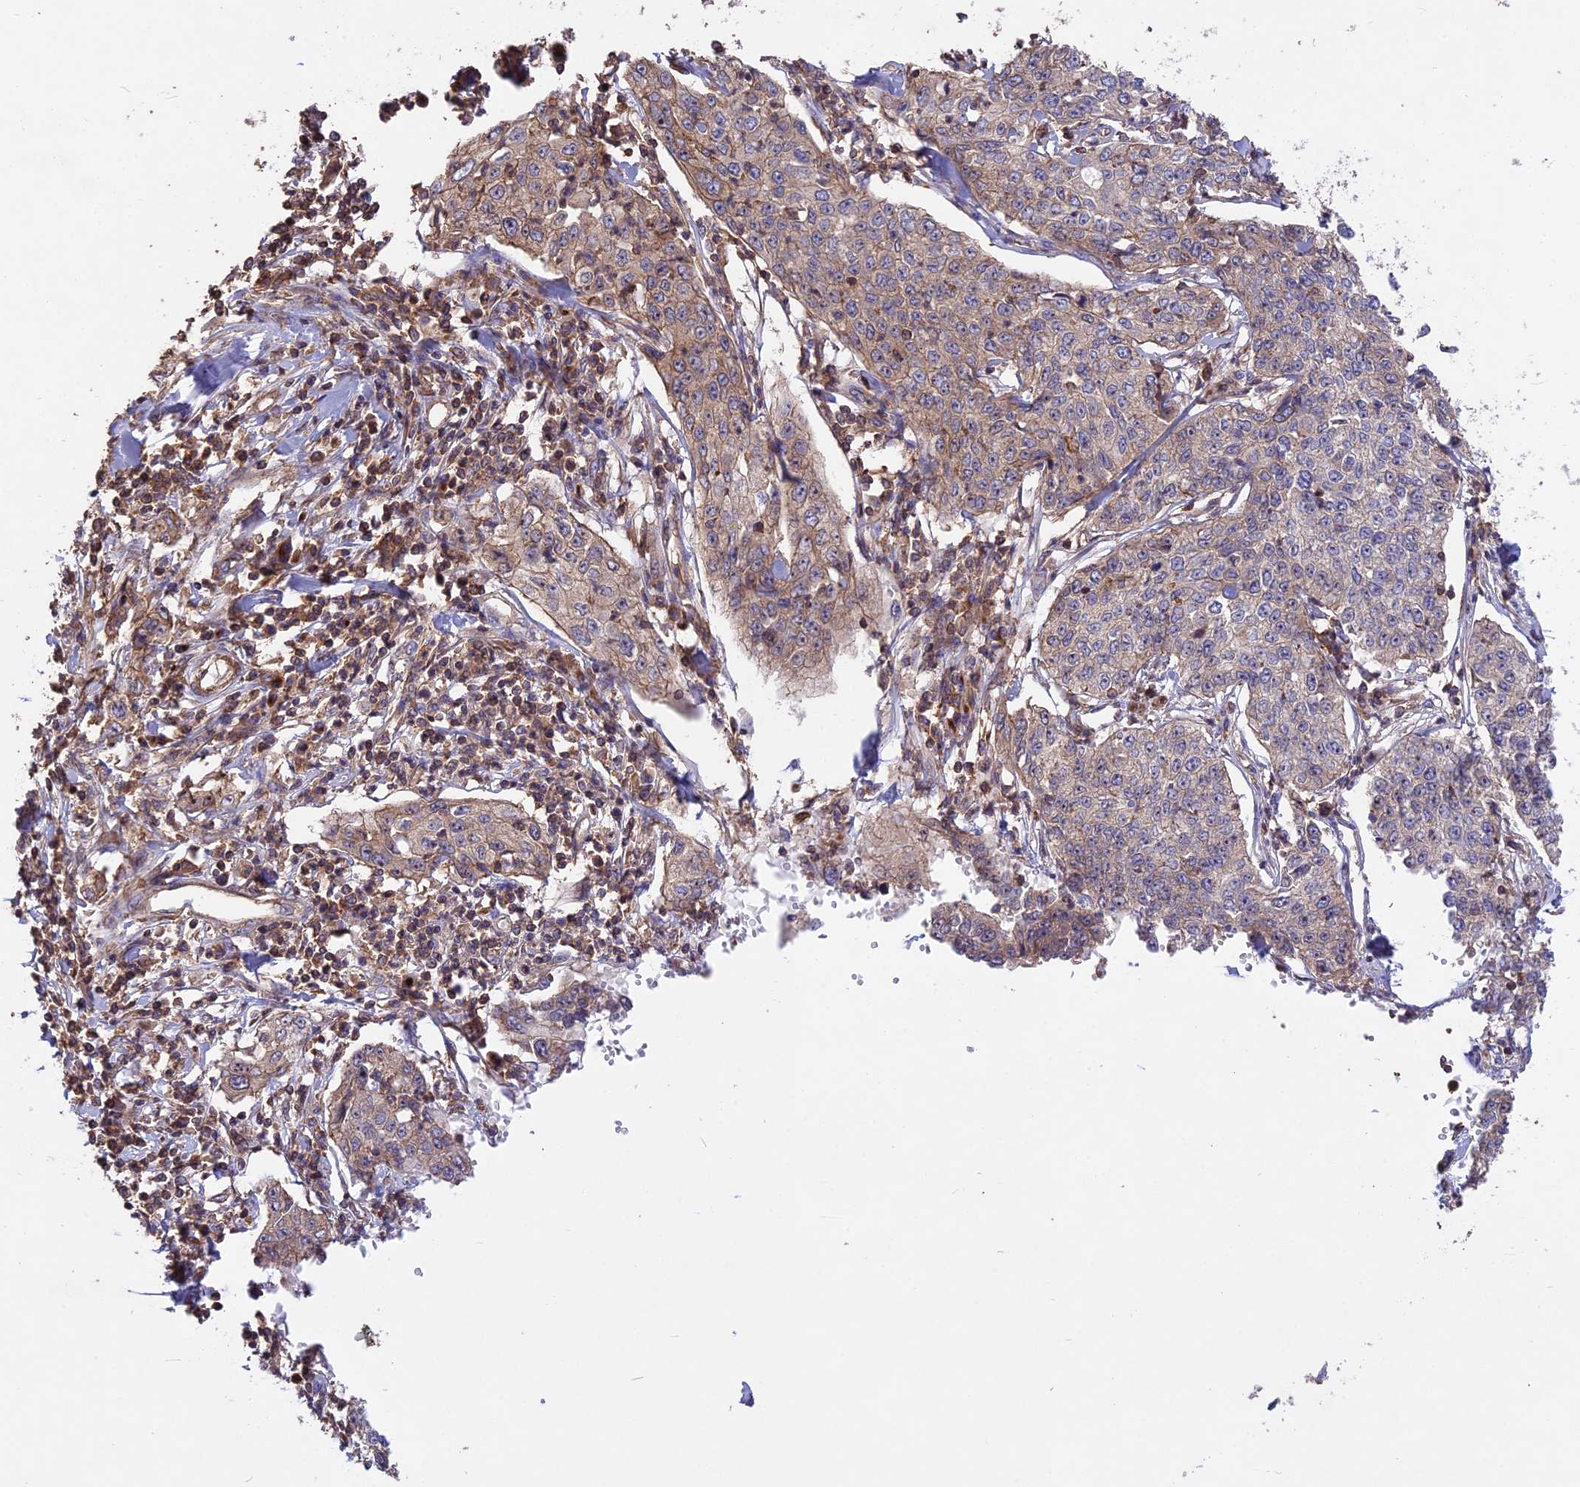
{"staining": {"intensity": "weak", "quantity": "25%-75%", "location": "cytoplasmic/membranous"}, "tissue": "cervical cancer", "cell_type": "Tumor cells", "image_type": "cancer", "snomed": [{"axis": "morphology", "description": "Squamous cell carcinoma, NOS"}, {"axis": "topography", "description": "Cervix"}], "caption": "Cervical cancer tissue displays weak cytoplasmic/membranous expression in approximately 25%-75% of tumor cells, visualized by immunohistochemistry. (Brightfield microscopy of DAB IHC at high magnification).", "gene": "NUDT8", "patient": {"sex": "female", "age": 35}}